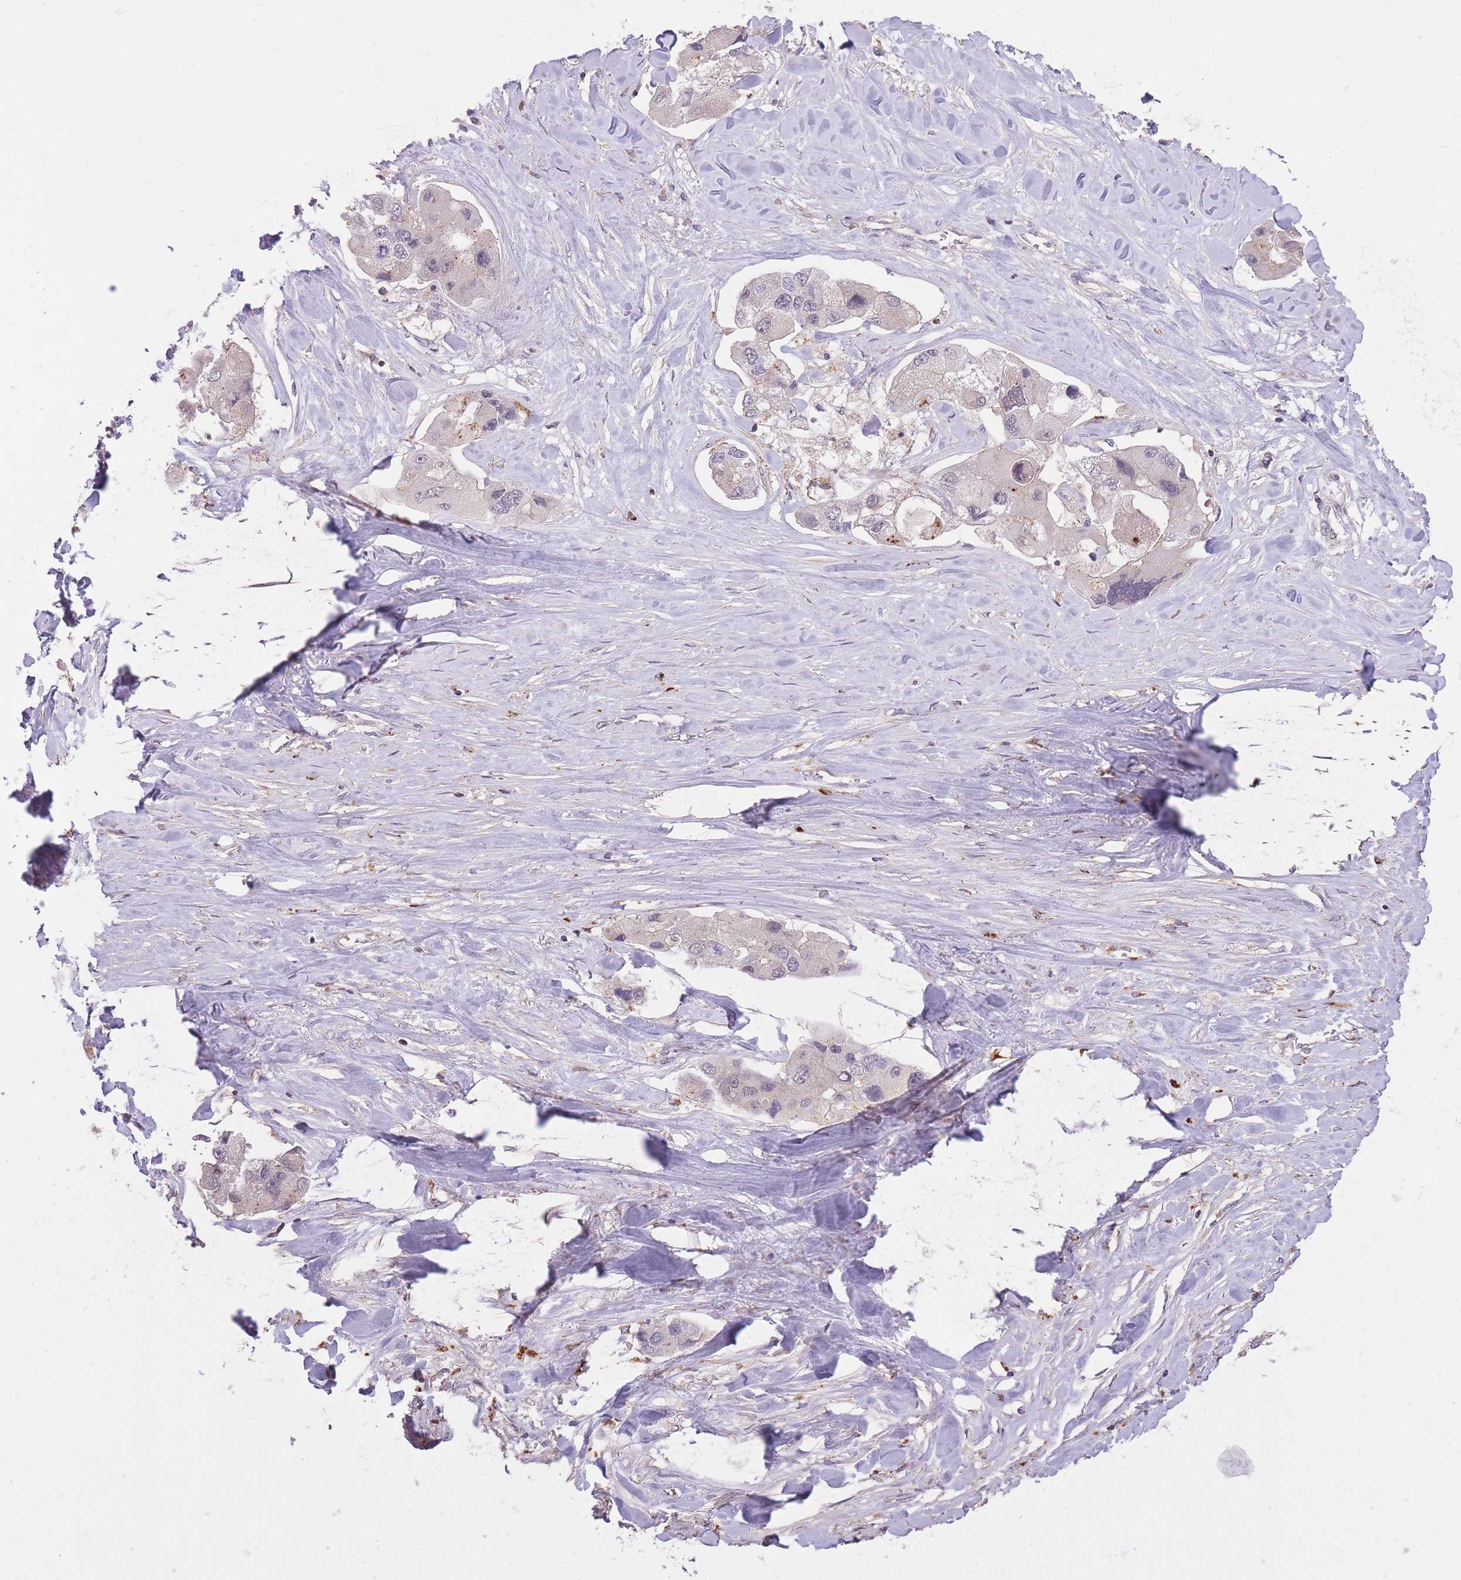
{"staining": {"intensity": "moderate", "quantity": "<25%", "location": "cytoplasmic/membranous"}, "tissue": "lung cancer", "cell_type": "Tumor cells", "image_type": "cancer", "snomed": [{"axis": "morphology", "description": "Adenocarcinoma, NOS"}, {"axis": "topography", "description": "Lung"}], "caption": "This image demonstrates lung adenocarcinoma stained with immunohistochemistry (IHC) to label a protein in brown. The cytoplasmic/membranous of tumor cells show moderate positivity for the protein. Nuclei are counter-stained blue.", "gene": "POLR3F", "patient": {"sex": "female", "age": 54}}